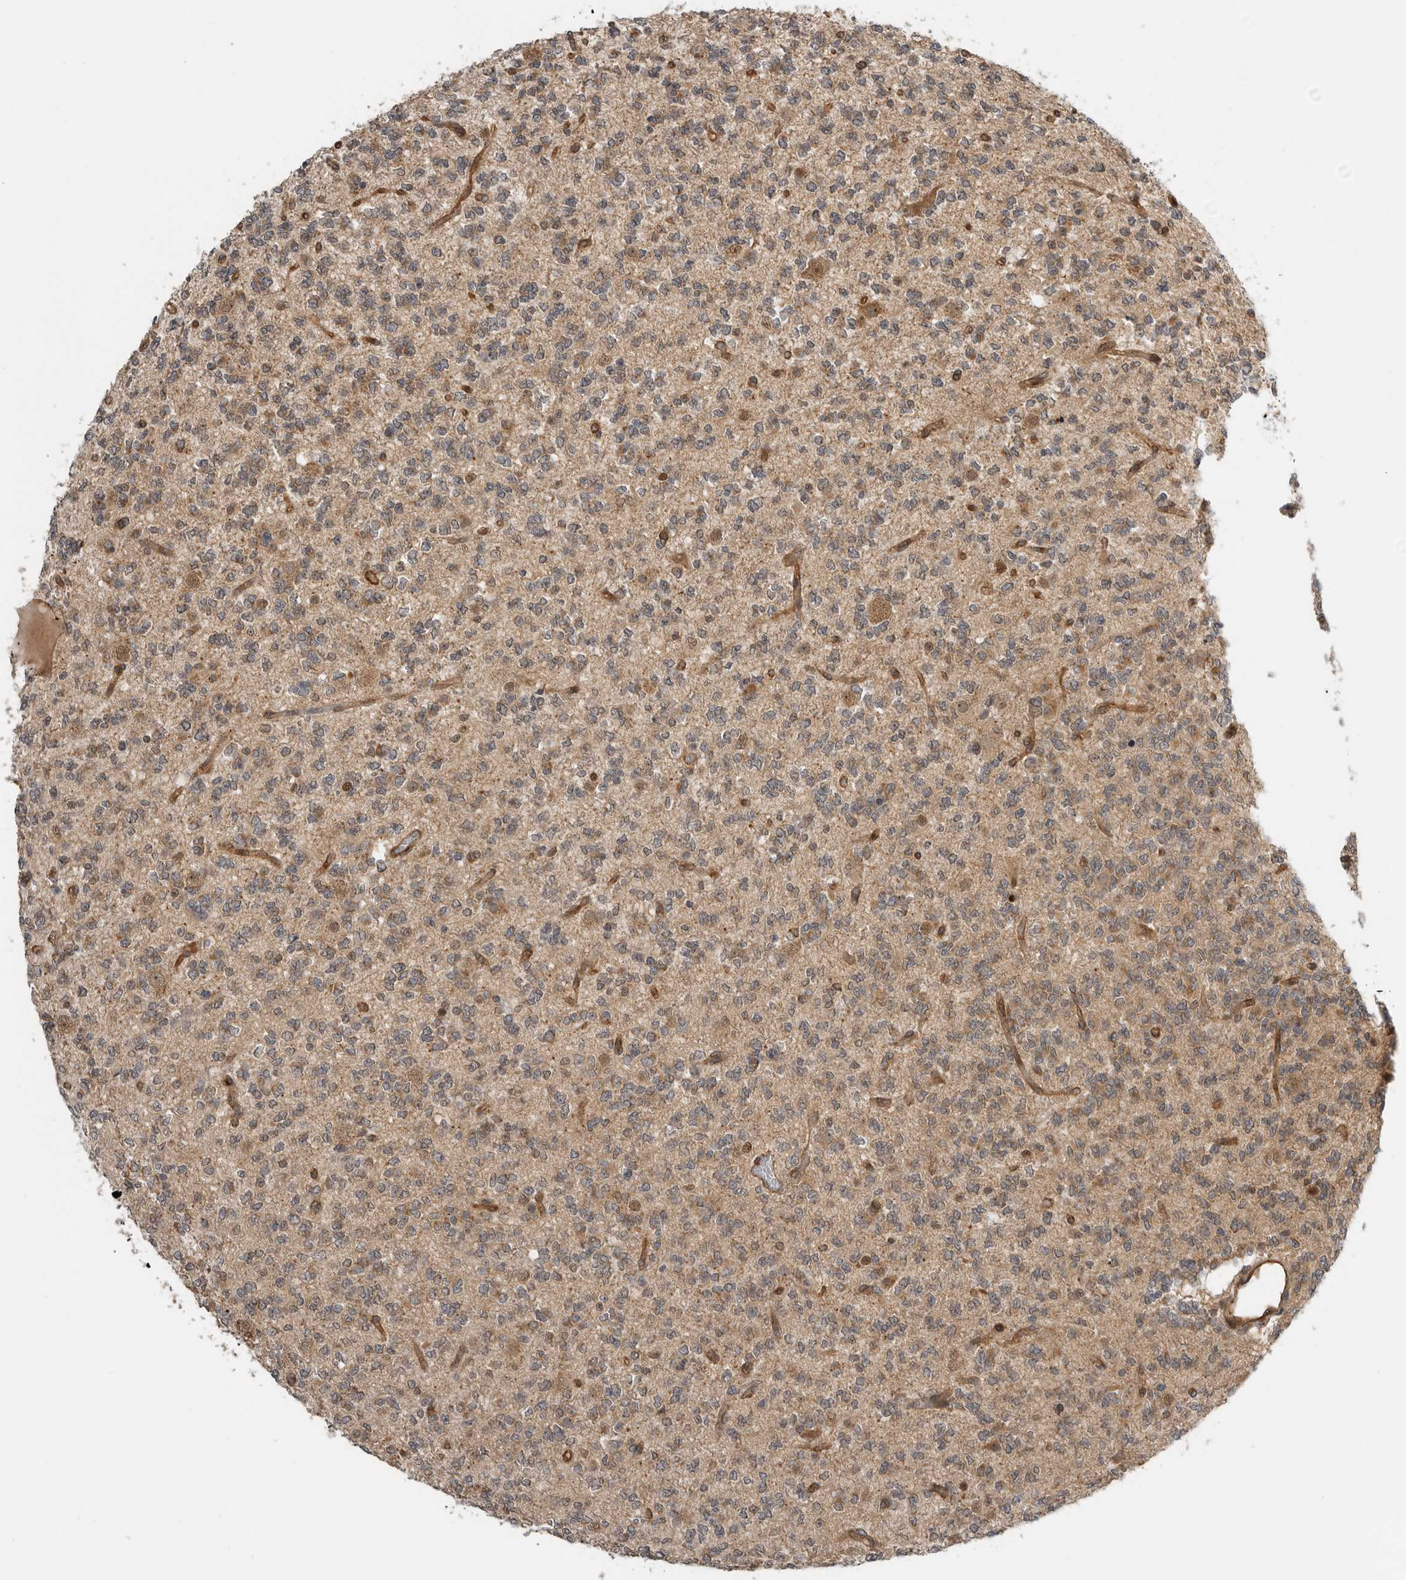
{"staining": {"intensity": "moderate", "quantity": "25%-75%", "location": "cytoplasmic/membranous"}, "tissue": "glioma", "cell_type": "Tumor cells", "image_type": "cancer", "snomed": [{"axis": "morphology", "description": "Glioma, malignant, Low grade"}, {"axis": "topography", "description": "Brain"}], "caption": "IHC (DAB) staining of human malignant glioma (low-grade) displays moderate cytoplasmic/membranous protein positivity in about 25%-75% of tumor cells.", "gene": "STRAP", "patient": {"sex": "male", "age": 38}}